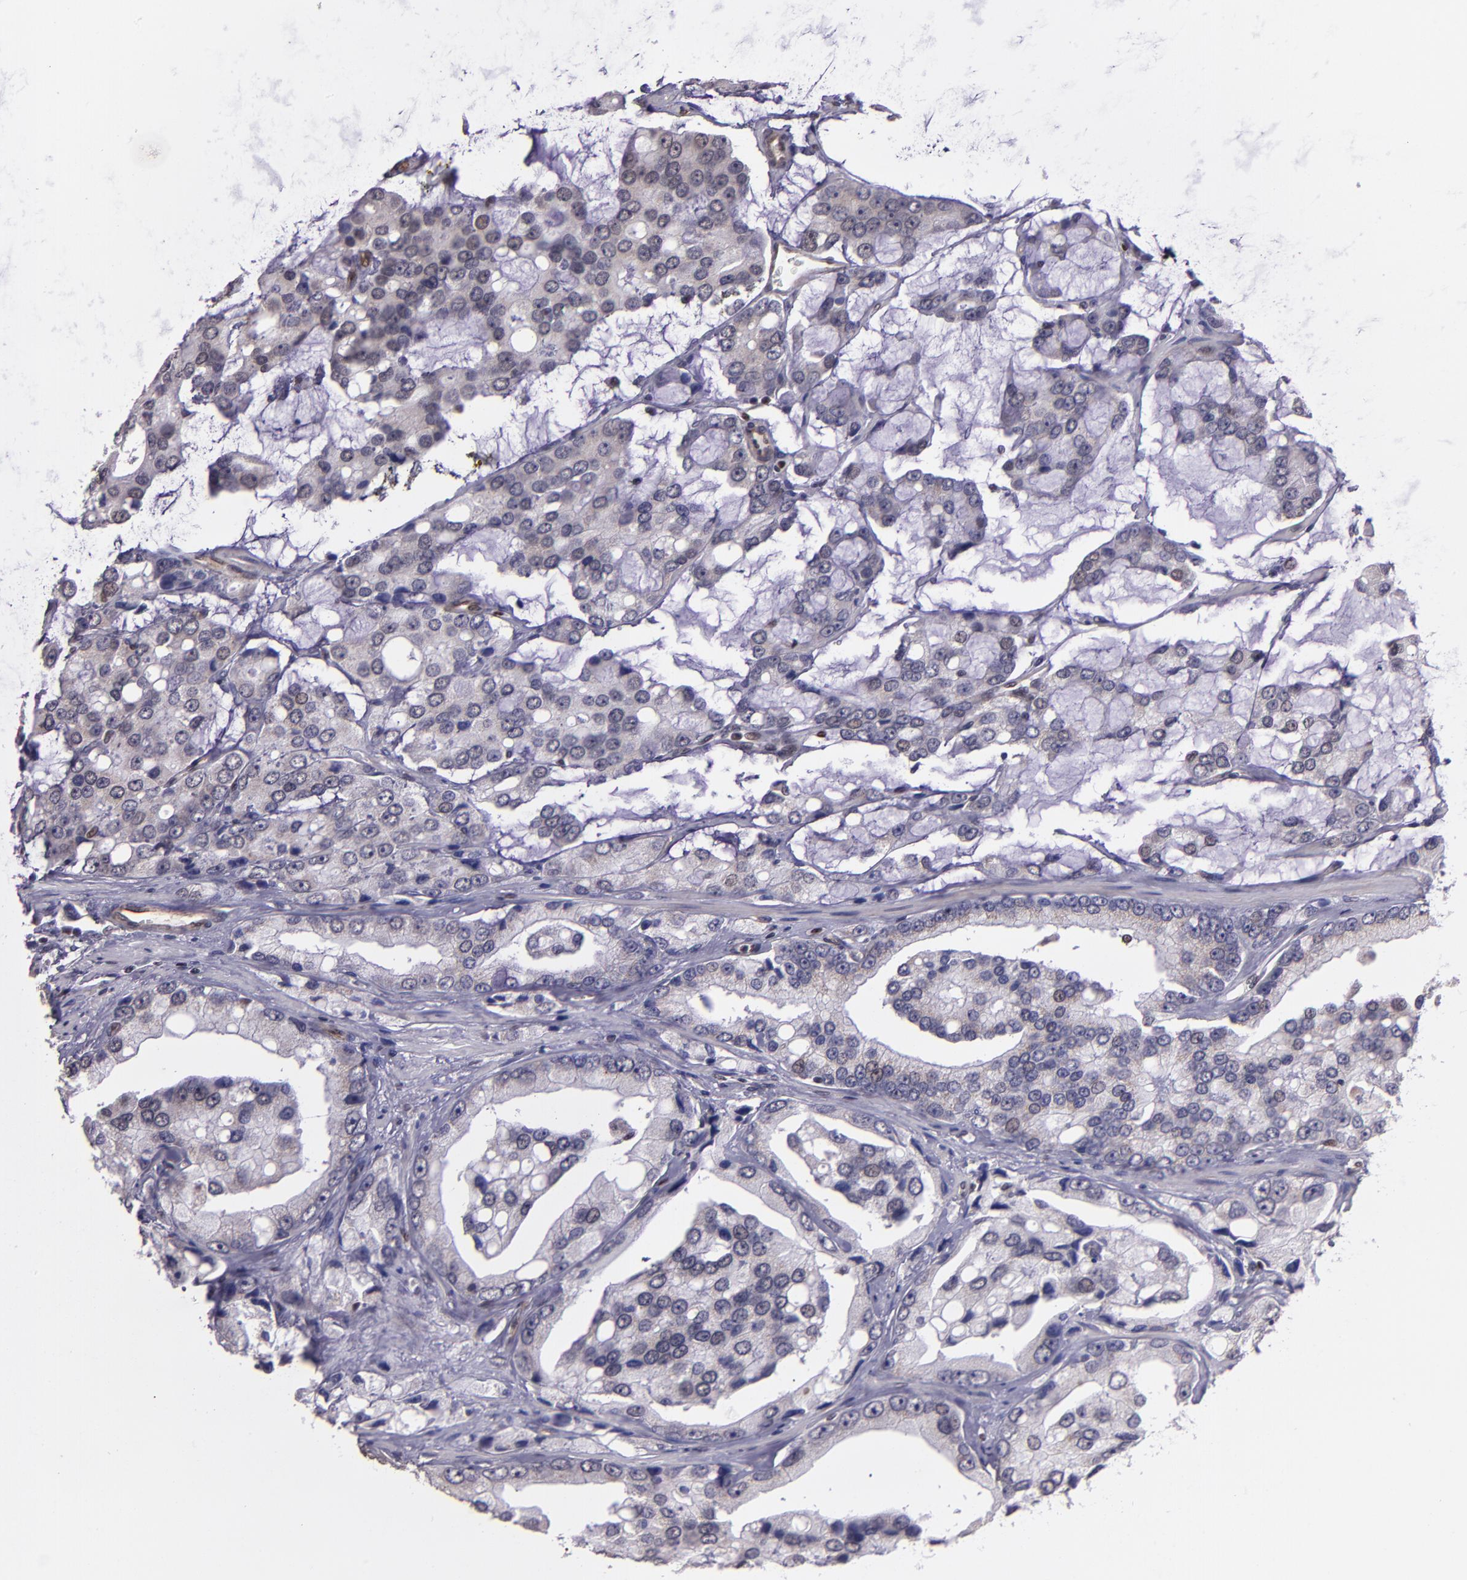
{"staining": {"intensity": "weak", "quantity": "<25%", "location": "cytoplasmic/membranous"}, "tissue": "prostate cancer", "cell_type": "Tumor cells", "image_type": "cancer", "snomed": [{"axis": "morphology", "description": "Adenocarcinoma, High grade"}, {"axis": "topography", "description": "Prostate"}], "caption": "DAB immunohistochemical staining of human prostate cancer (high-grade adenocarcinoma) demonstrates no significant staining in tumor cells. Nuclei are stained in blue.", "gene": "ELF1", "patient": {"sex": "male", "age": 67}}